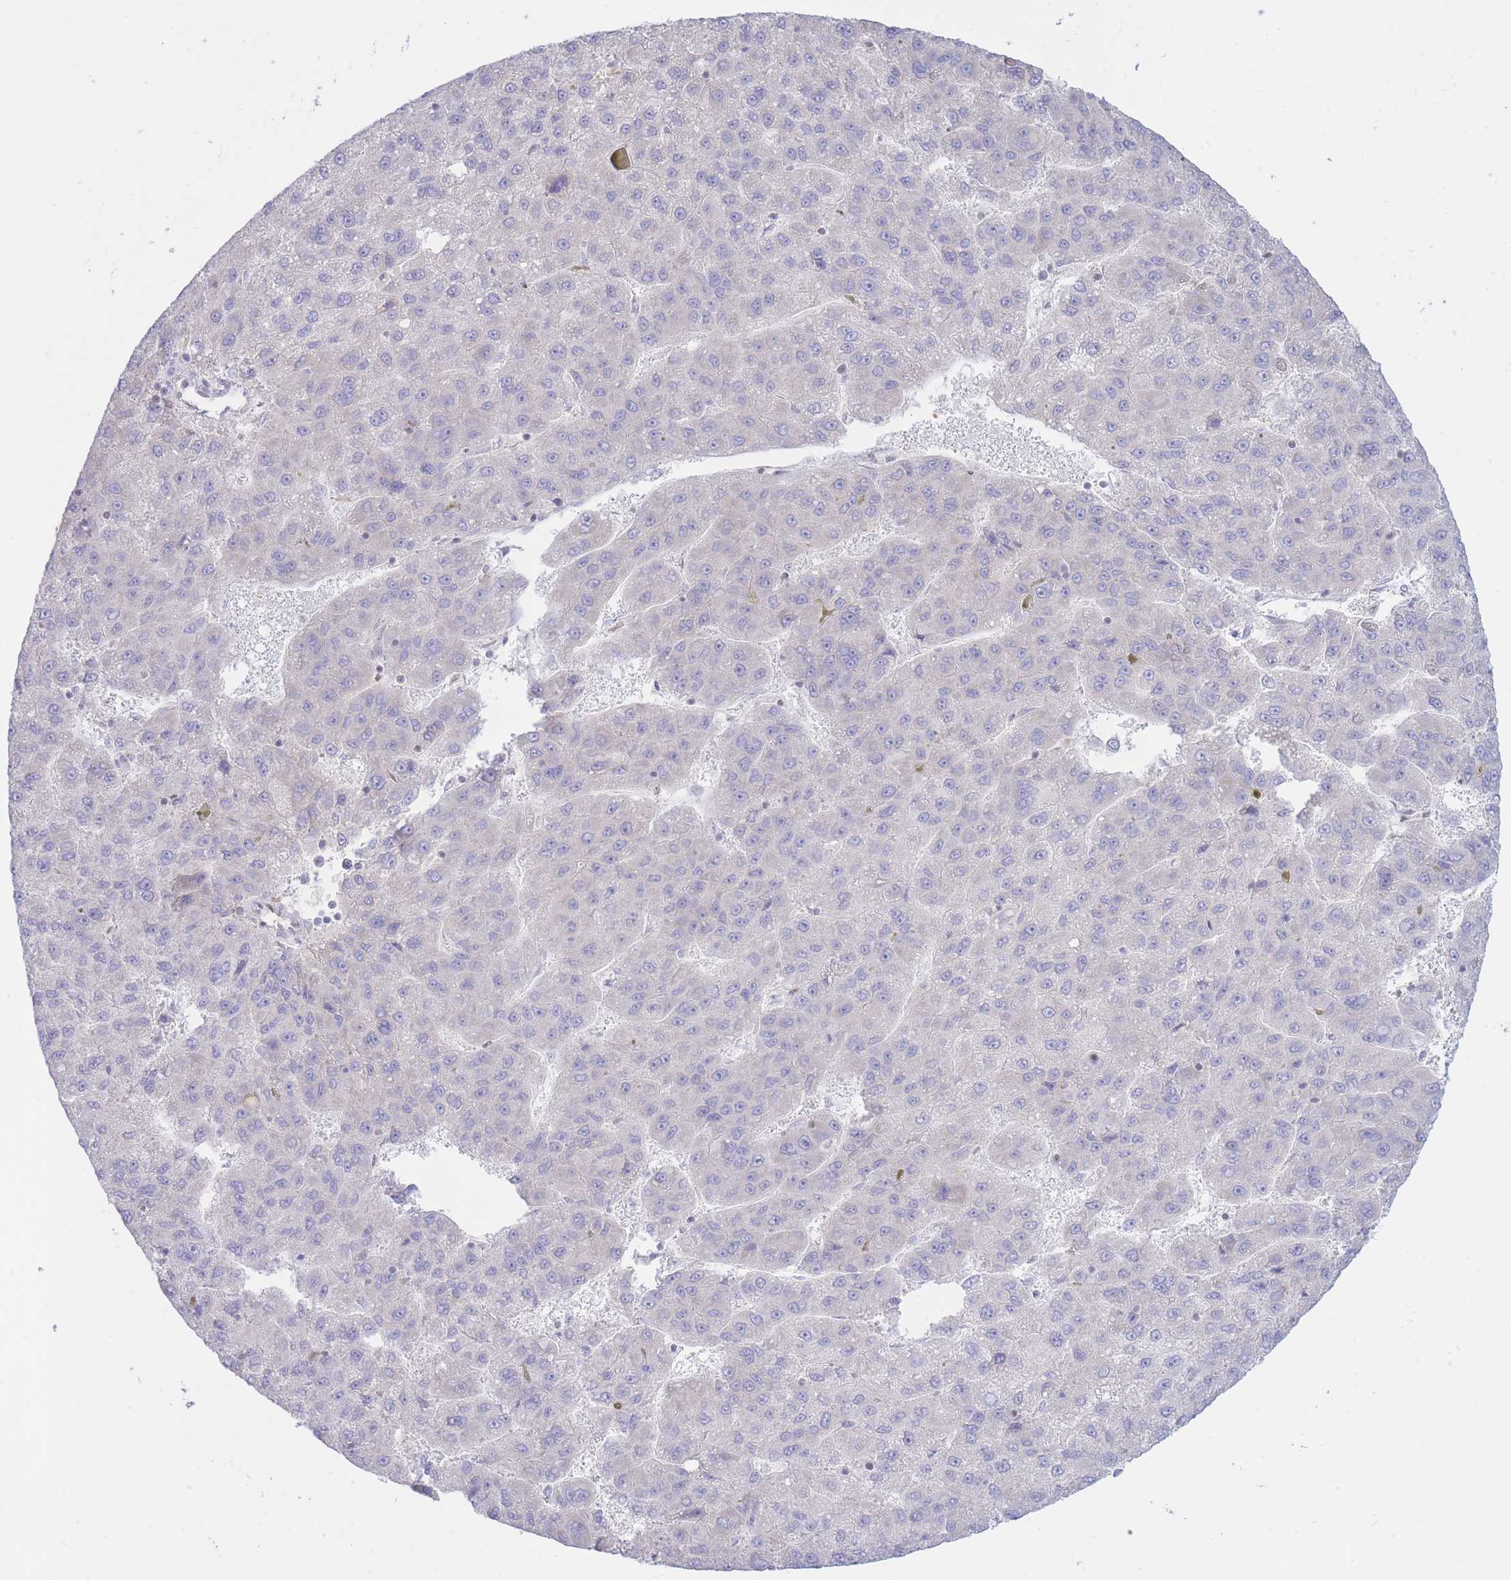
{"staining": {"intensity": "negative", "quantity": "none", "location": "none"}, "tissue": "liver cancer", "cell_type": "Tumor cells", "image_type": "cancer", "snomed": [{"axis": "morphology", "description": "Carcinoma, Hepatocellular, NOS"}, {"axis": "topography", "description": "Liver"}], "caption": "The micrograph displays no staining of tumor cells in liver hepatocellular carcinoma. (IHC, brightfield microscopy, high magnification).", "gene": "NANP", "patient": {"sex": "female", "age": 82}}